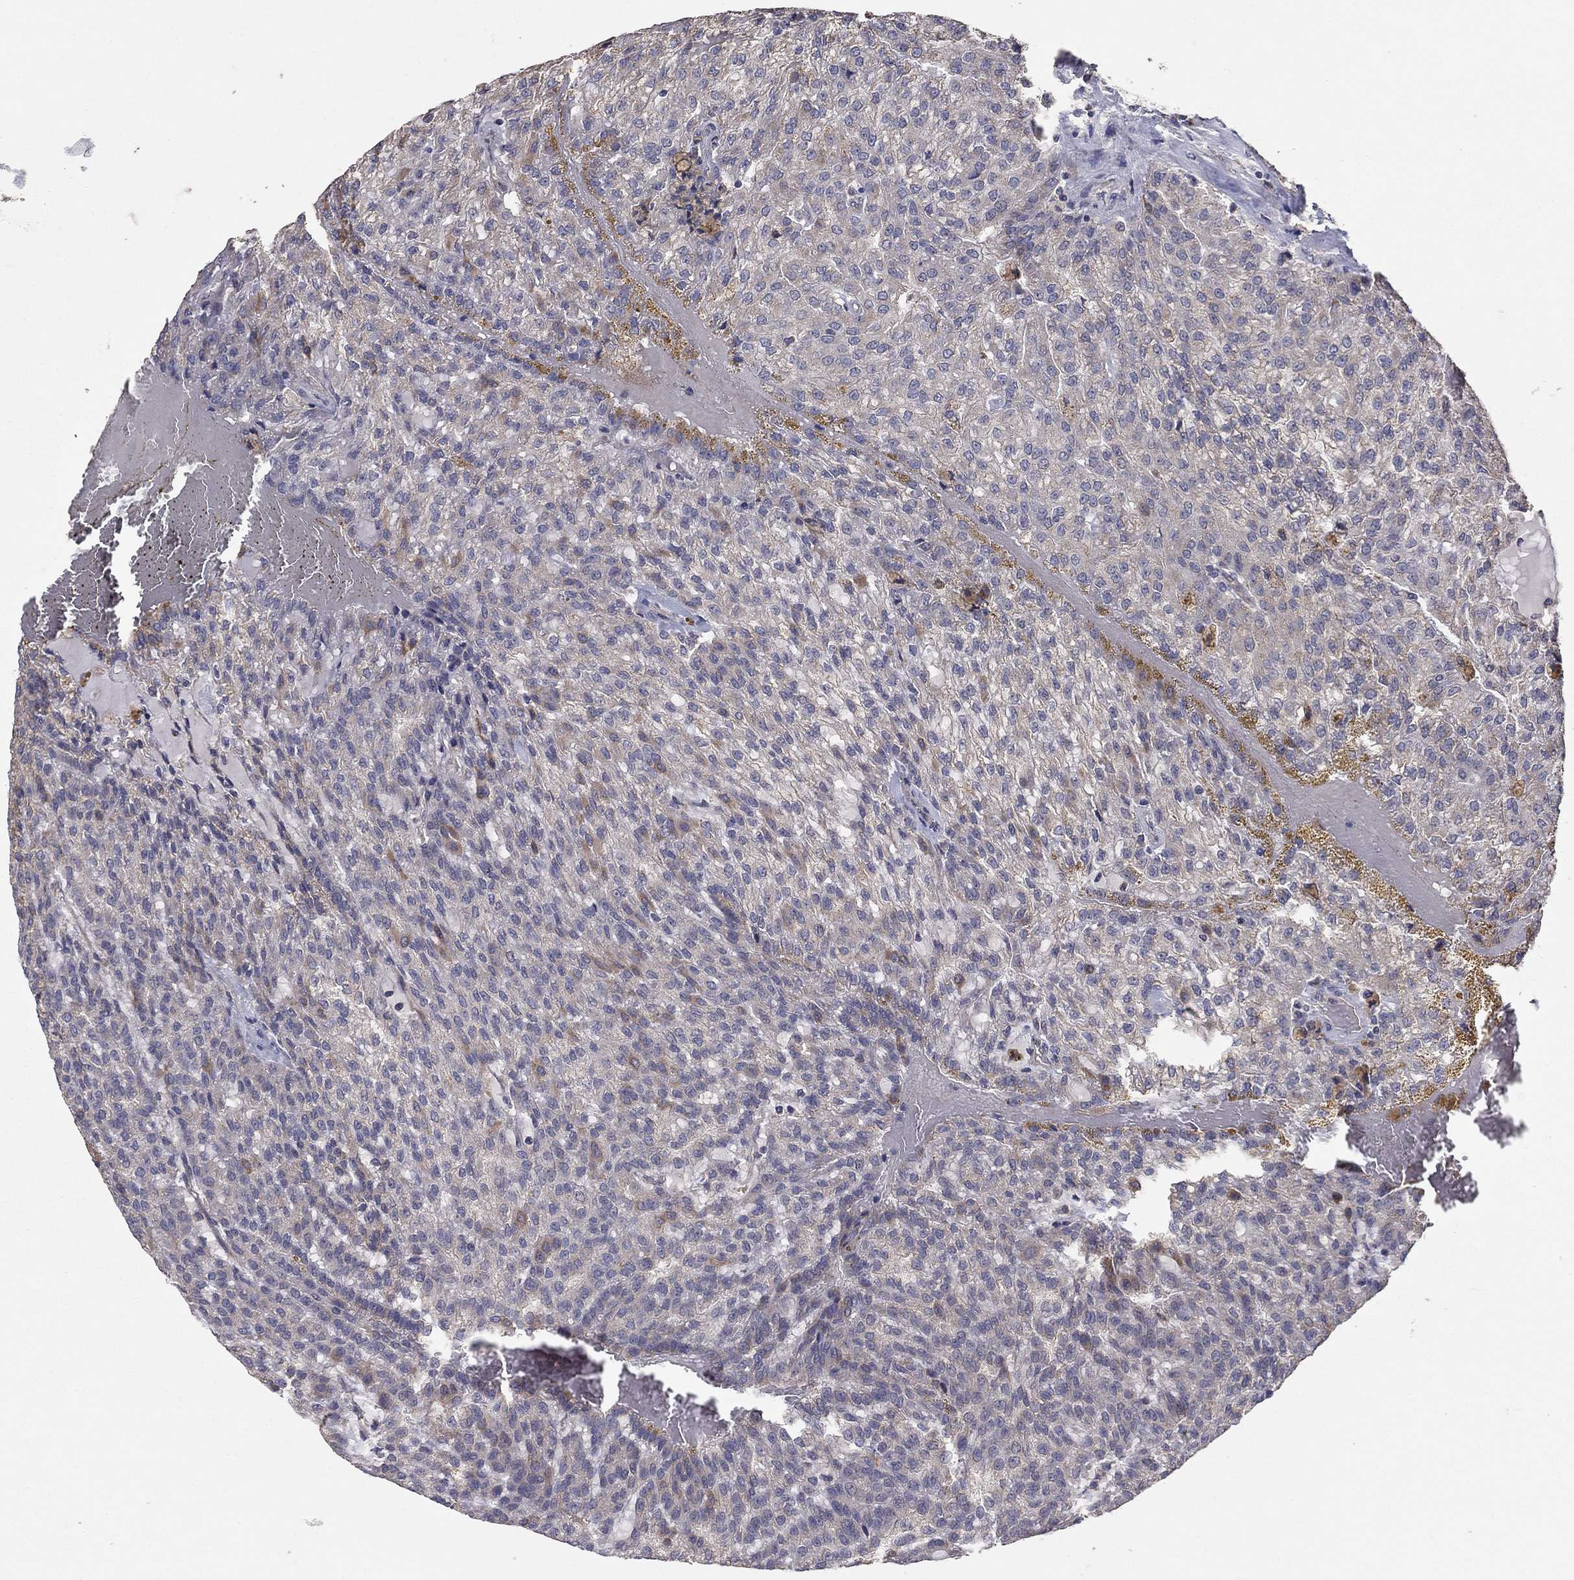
{"staining": {"intensity": "negative", "quantity": "none", "location": "none"}, "tissue": "renal cancer", "cell_type": "Tumor cells", "image_type": "cancer", "snomed": [{"axis": "morphology", "description": "Adenocarcinoma, NOS"}, {"axis": "topography", "description": "Kidney"}], "caption": "Micrograph shows no significant protein positivity in tumor cells of renal cancer (adenocarcinoma).", "gene": "FLT4", "patient": {"sex": "male", "age": 63}}